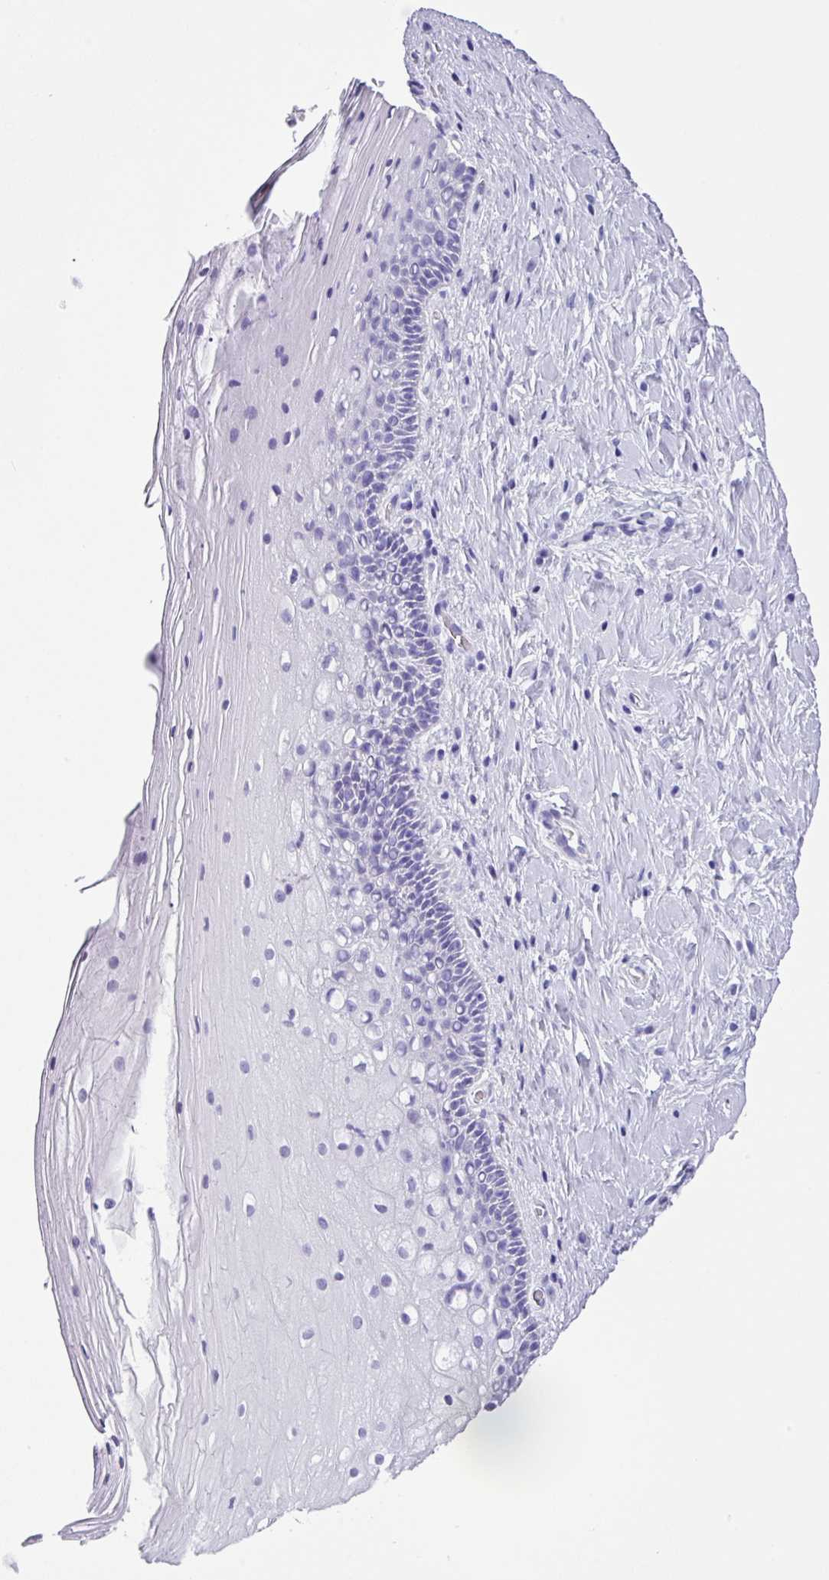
{"staining": {"intensity": "negative", "quantity": "none", "location": "none"}, "tissue": "cervix", "cell_type": "Glandular cells", "image_type": "normal", "snomed": [{"axis": "morphology", "description": "Normal tissue, NOS"}, {"axis": "topography", "description": "Cervix"}], "caption": "A high-resolution histopathology image shows immunohistochemistry (IHC) staining of normal cervix, which demonstrates no significant expression in glandular cells.", "gene": "ZG16", "patient": {"sex": "female", "age": 36}}